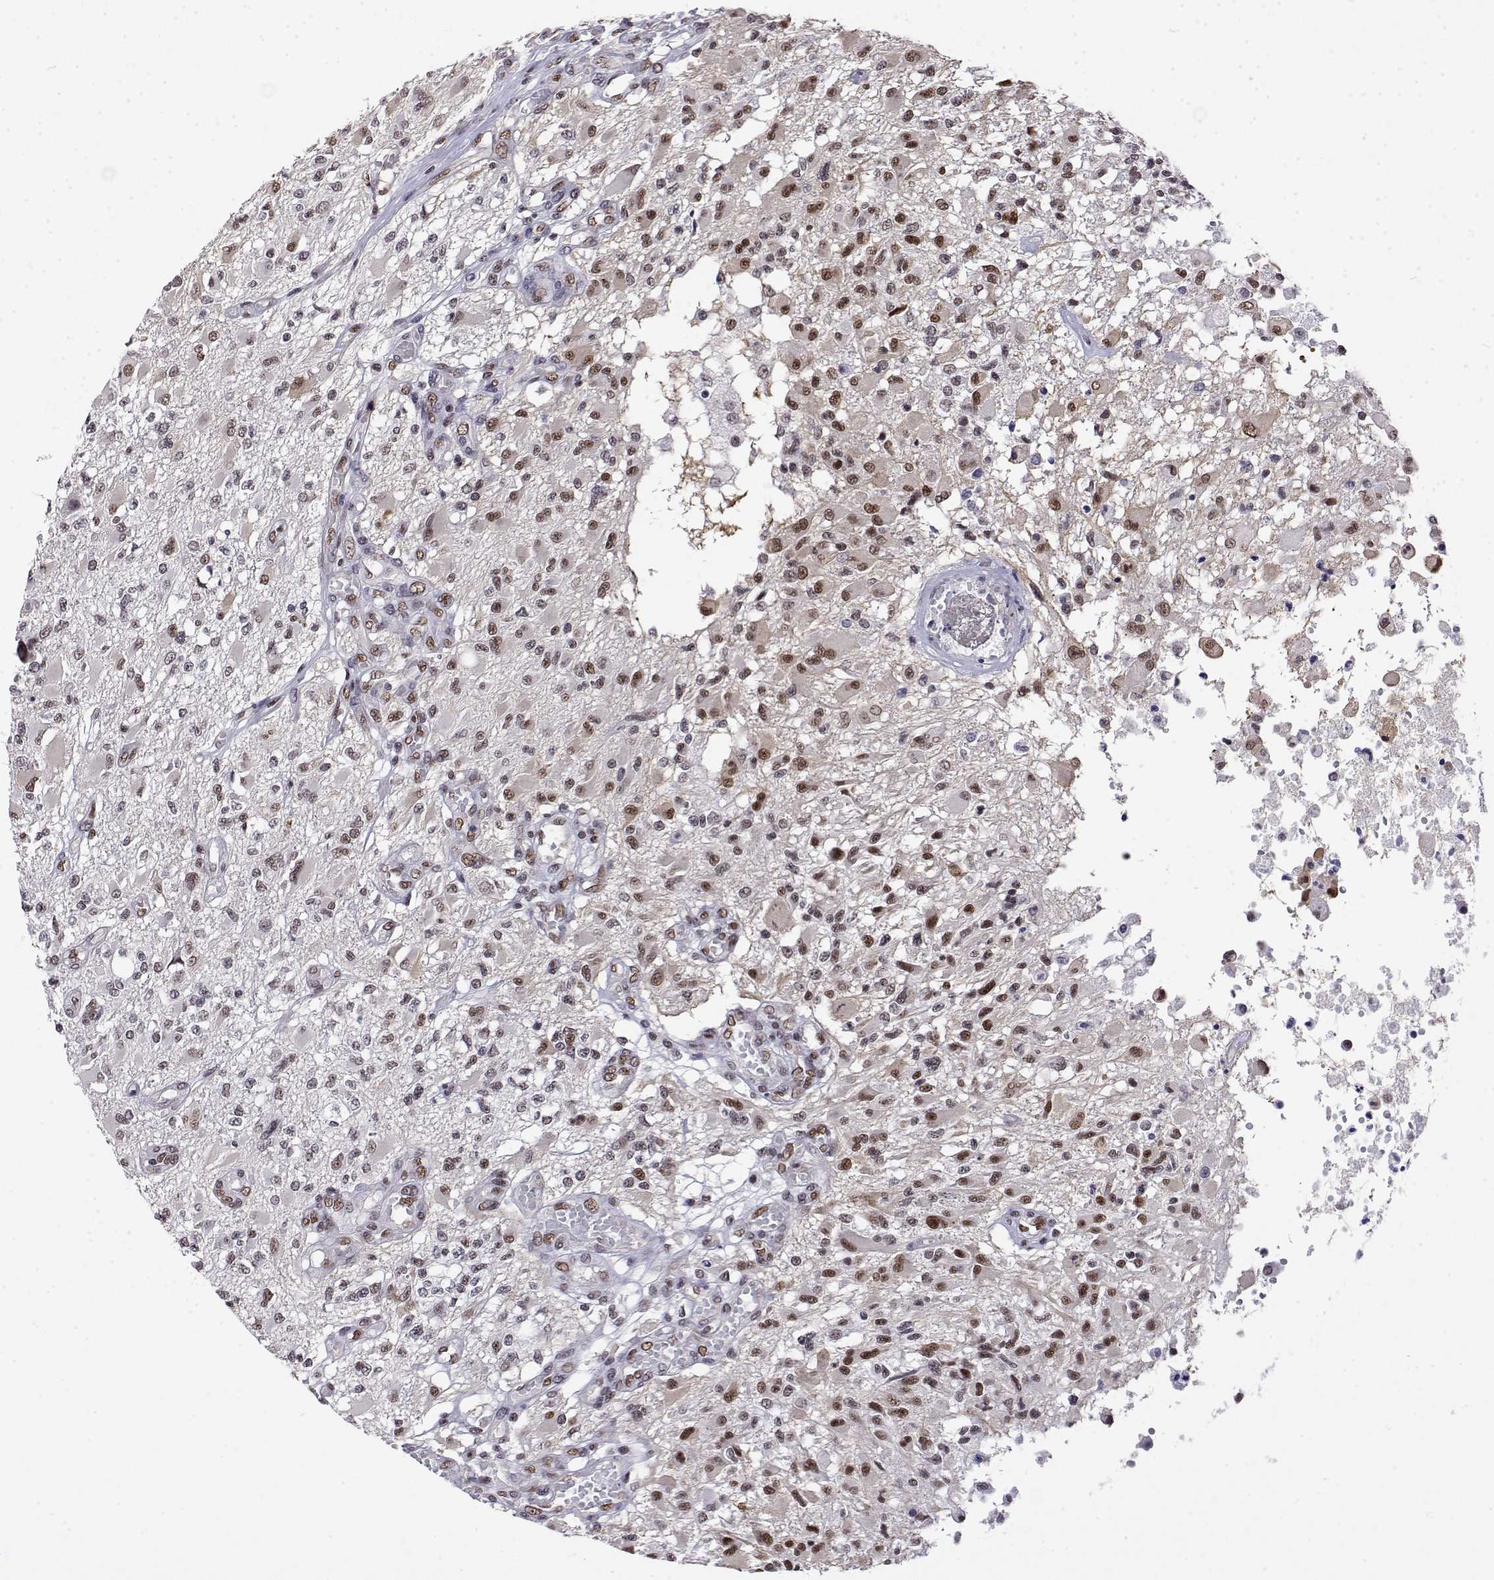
{"staining": {"intensity": "moderate", "quantity": "25%-75%", "location": "nuclear"}, "tissue": "glioma", "cell_type": "Tumor cells", "image_type": "cancer", "snomed": [{"axis": "morphology", "description": "Glioma, malignant, High grade"}, {"axis": "topography", "description": "Brain"}], "caption": "Immunohistochemical staining of human malignant glioma (high-grade) shows medium levels of moderate nuclear positivity in about 25%-75% of tumor cells.", "gene": "POLDIP3", "patient": {"sex": "female", "age": 63}}